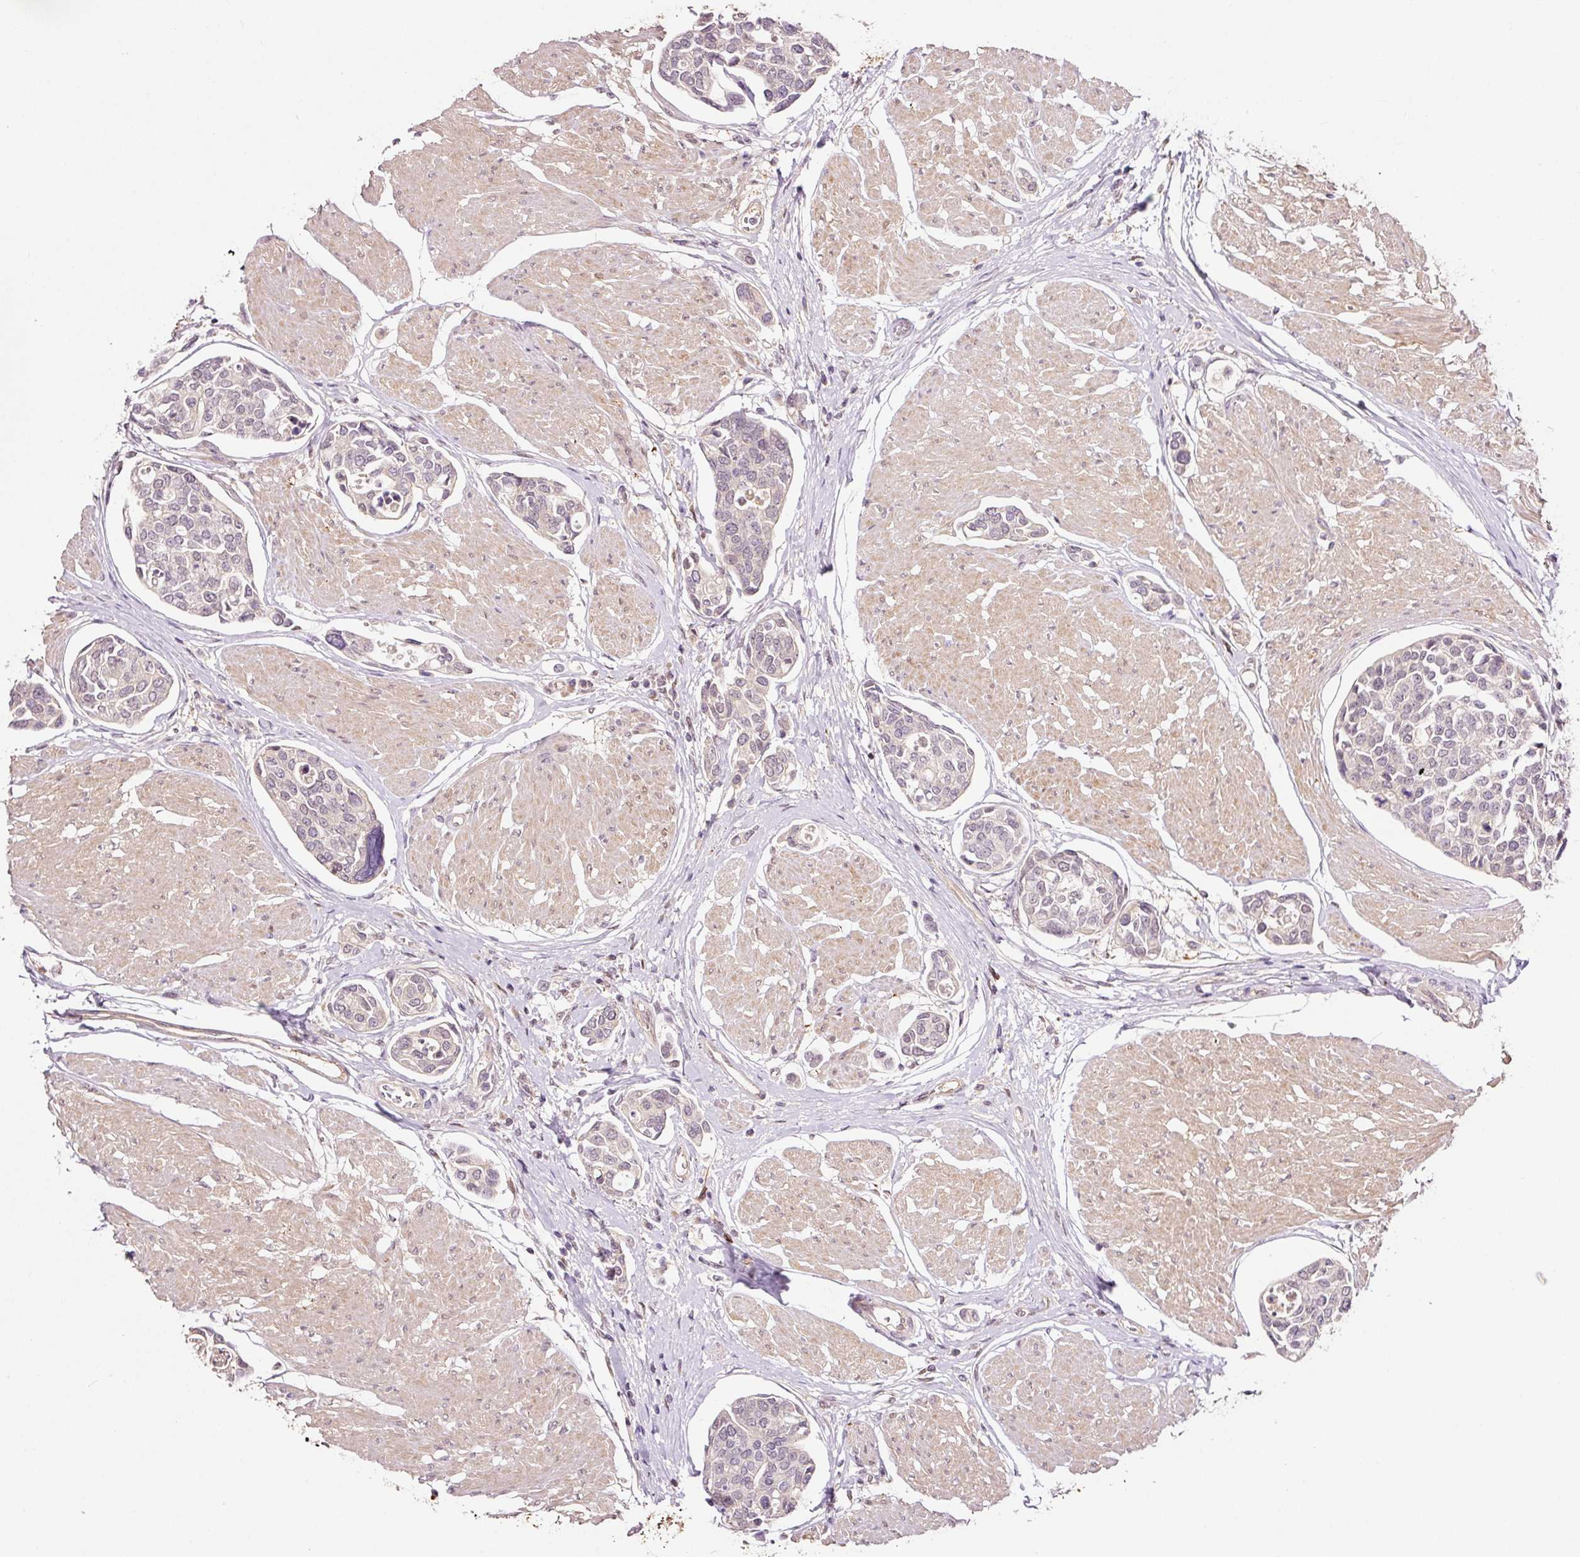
{"staining": {"intensity": "negative", "quantity": "none", "location": "none"}, "tissue": "urothelial cancer", "cell_type": "Tumor cells", "image_type": "cancer", "snomed": [{"axis": "morphology", "description": "Urothelial carcinoma, High grade"}, {"axis": "topography", "description": "Urinary bladder"}], "caption": "A high-resolution histopathology image shows IHC staining of urothelial cancer, which exhibits no significant staining in tumor cells.", "gene": "FBXL14", "patient": {"sex": "male", "age": 78}}